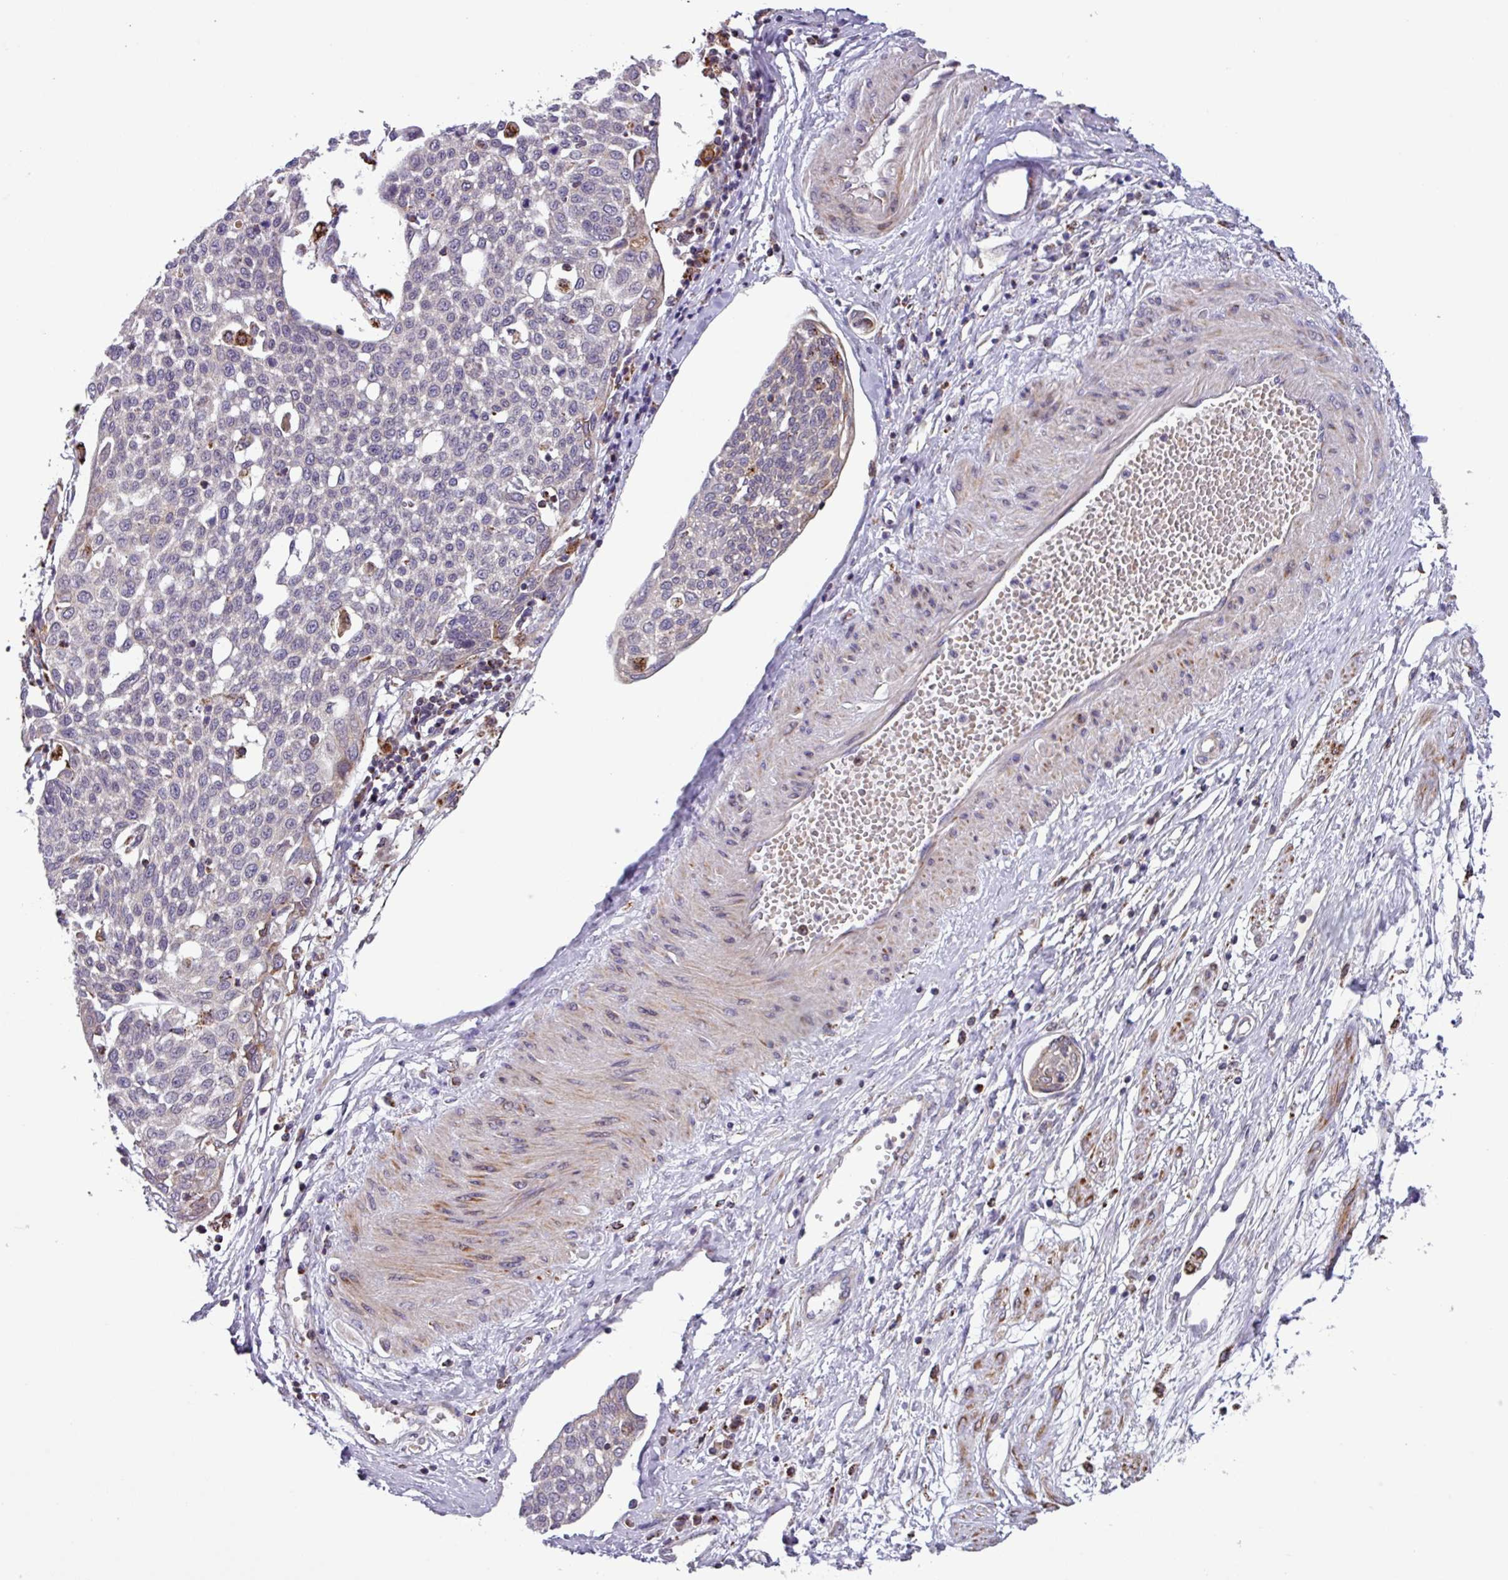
{"staining": {"intensity": "negative", "quantity": "none", "location": "none"}, "tissue": "cervical cancer", "cell_type": "Tumor cells", "image_type": "cancer", "snomed": [{"axis": "morphology", "description": "Squamous cell carcinoma, NOS"}, {"axis": "topography", "description": "Cervix"}], "caption": "High magnification brightfield microscopy of cervical cancer stained with DAB (brown) and counterstained with hematoxylin (blue): tumor cells show no significant positivity.", "gene": "AKIRIN1", "patient": {"sex": "female", "age": 34}}